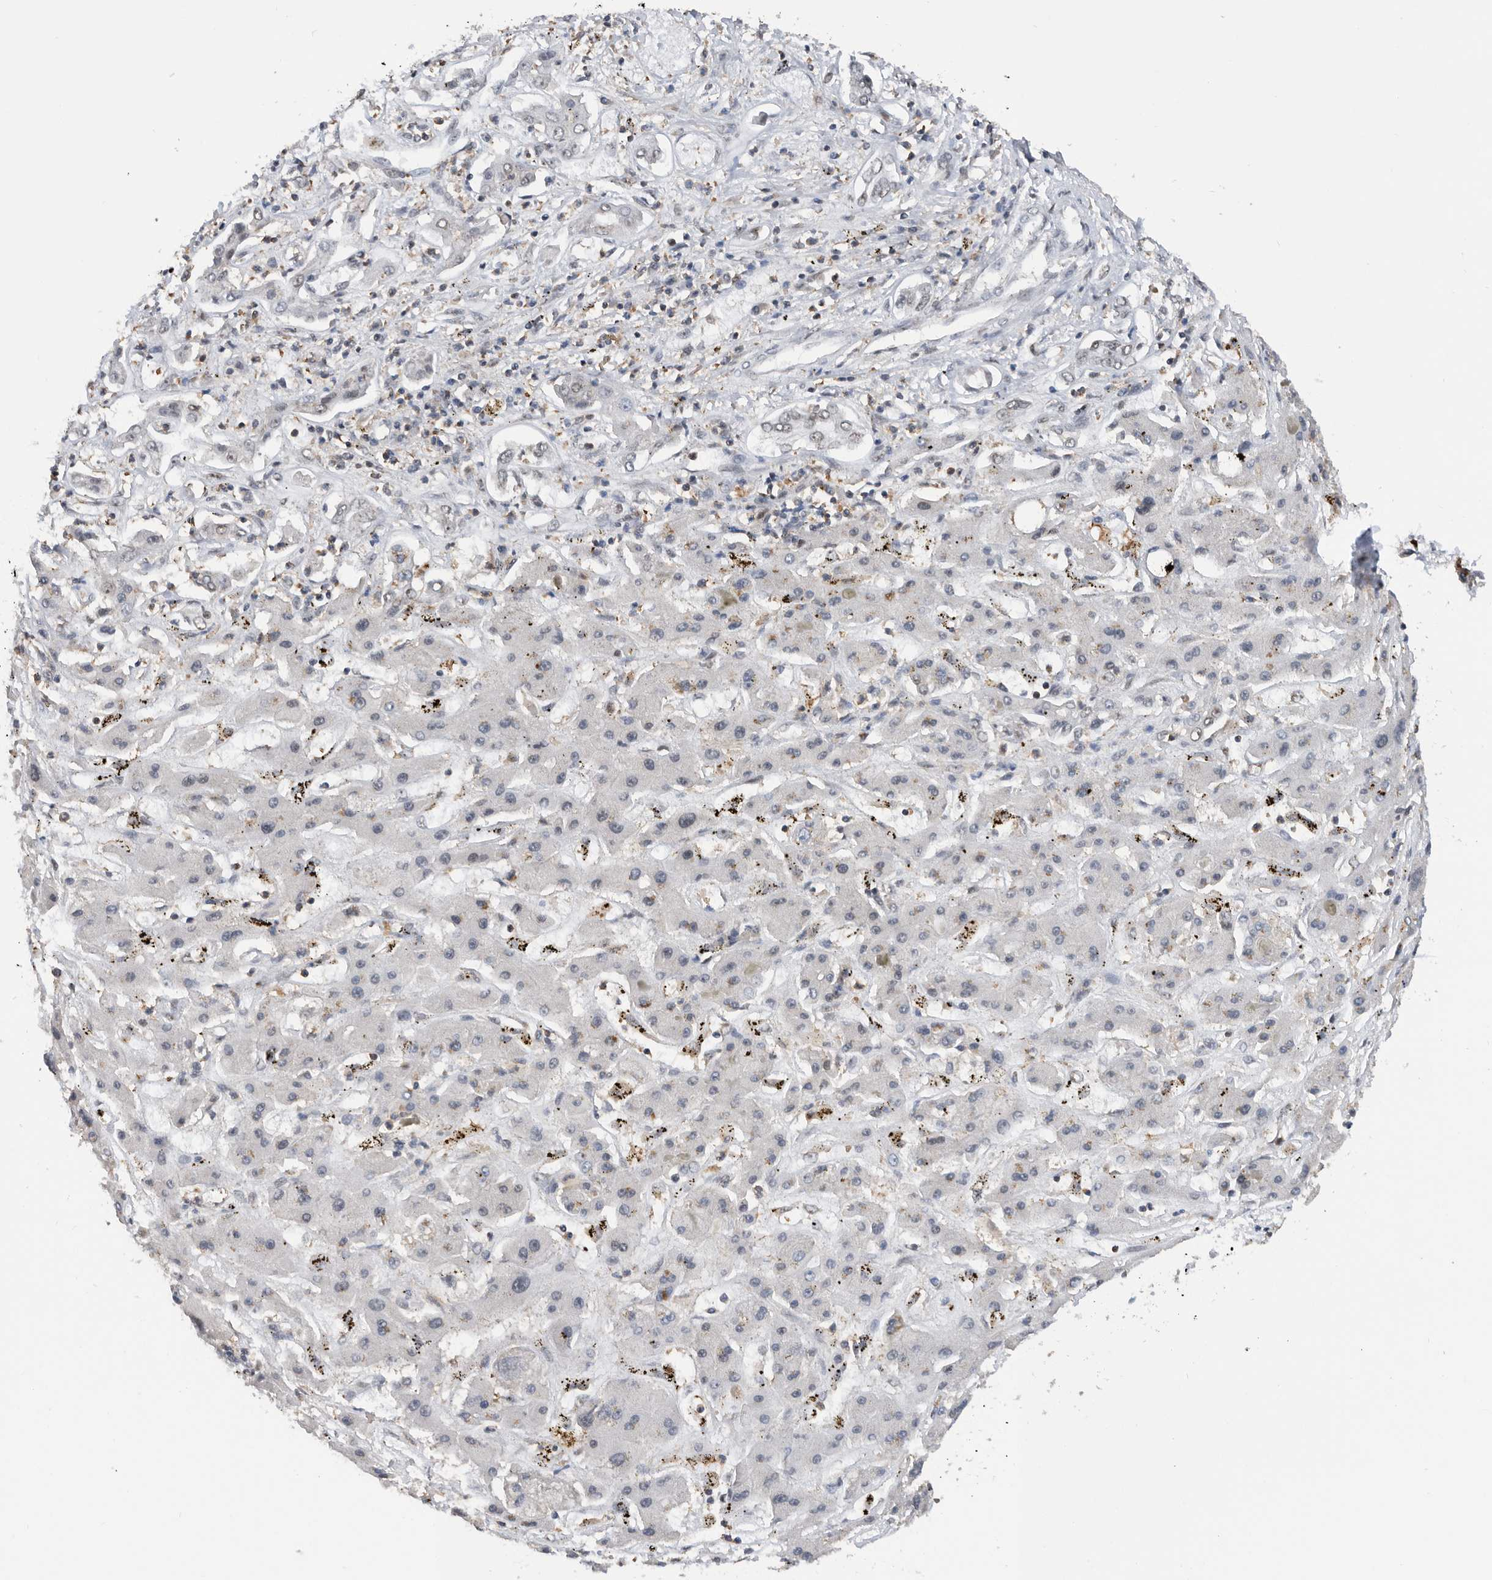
{"staining": {"intensity": "negative", "quantity": "none", "location": "none"}, "tissue": "liver cancer", "cell_type": "Tumor cells", "image_type": "cancer", "snomed": [{"axis": "morphology", "description": "Cholangiocarcinoma"}, {"axis": "topography", "description": "Liver"}], "caption": "The immunohistochemistry (IHC) micrograph has no significant staining in tumor cells of liver cancer (cholangiocarcinoma) tissue.", "gene": "ZNF260", "patient": {"sex": "male", "age": 67}}